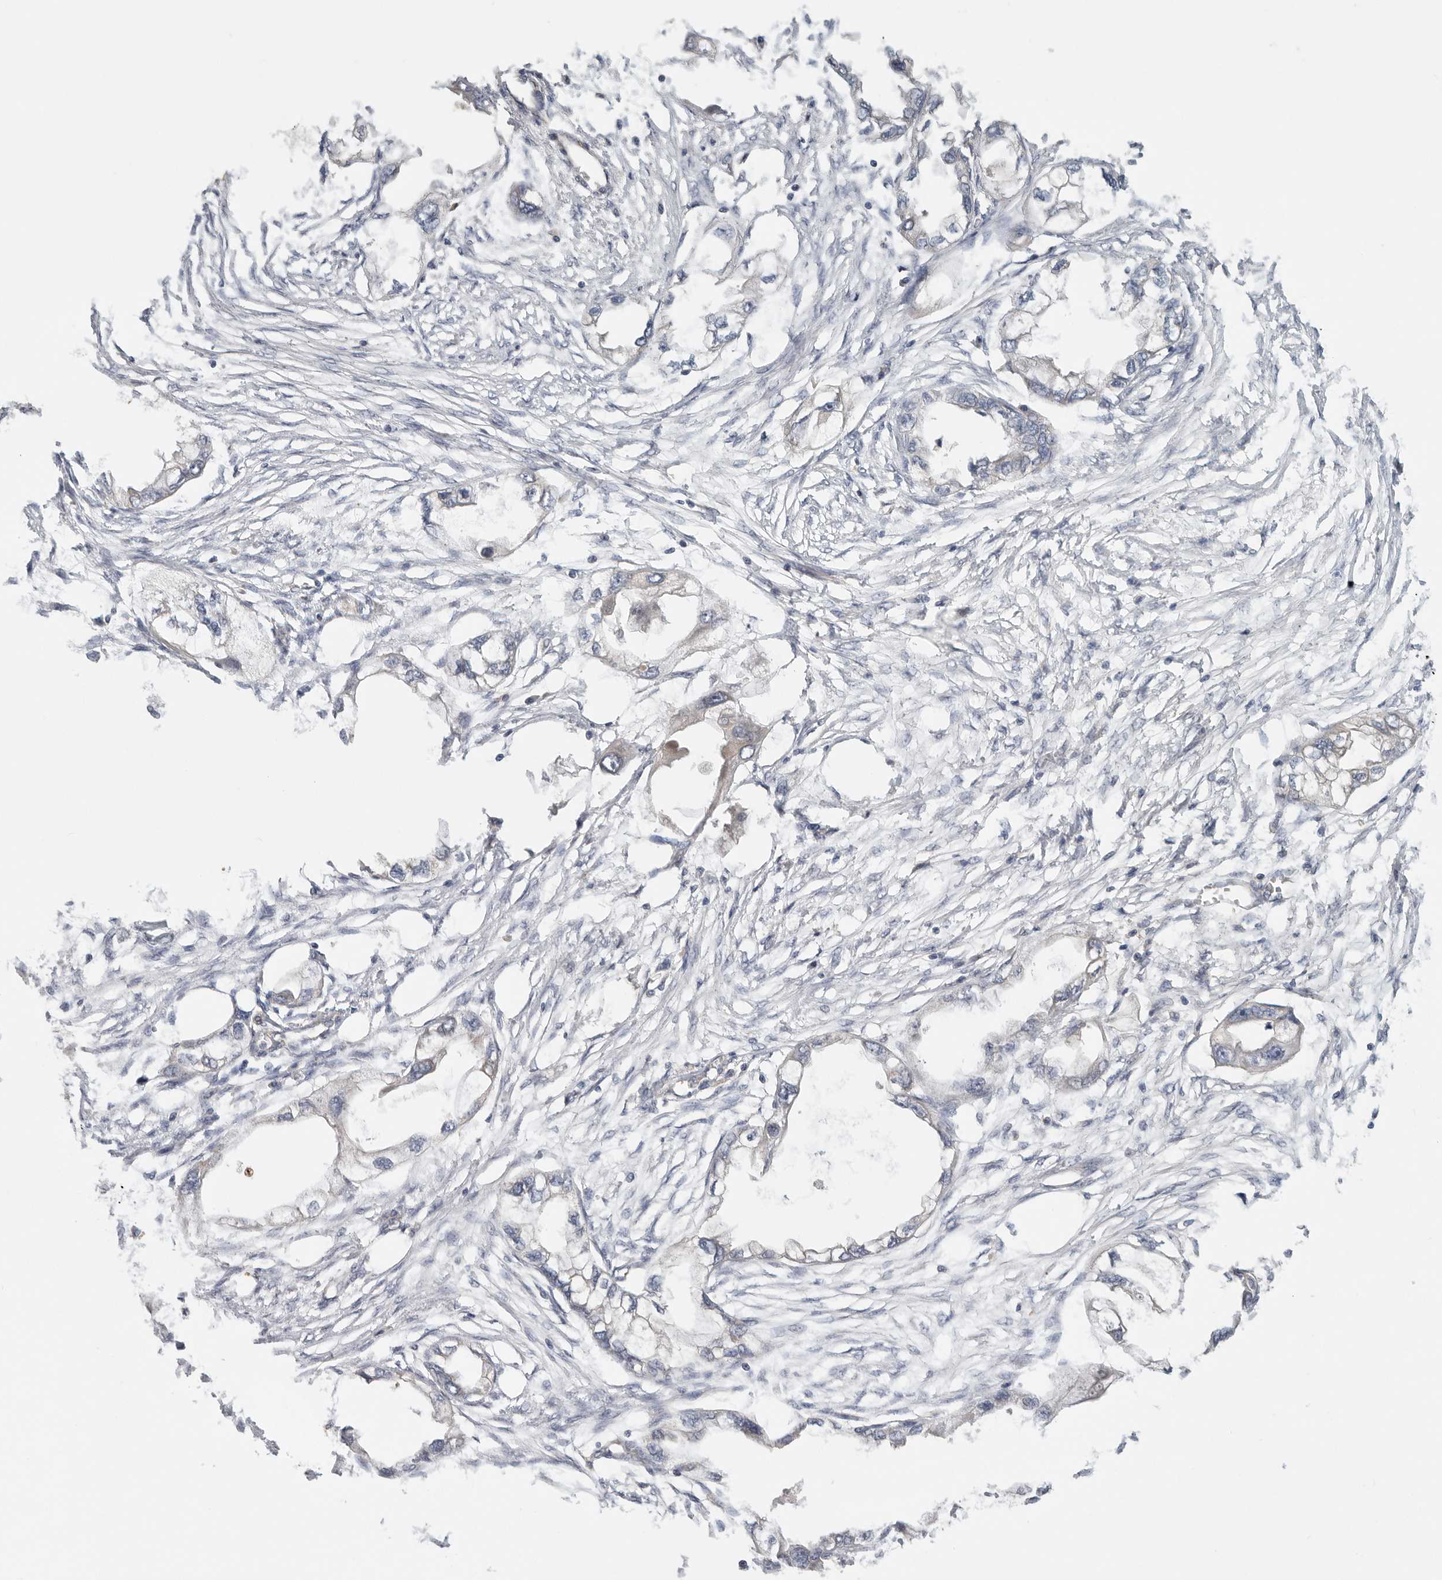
{"staining": {"intensity": "negative", "quantity": "none", "location": "none"}, "tissue": "endometrial cancer", "cell_type": "Tumor cells", "image_type": "cancer", "snomed": [{"axis": "morphology", "description": "Adenocarcinoma, NOS"}, {"axis": "morphology", "description": "Adenocarcinoma, metastatic, NOS"}, {"axis": "topography", "description": "Adipose tissue"}, {"axis": "topography", "description": "Endometrium"}], "caption": "Protein analysis of endometrial cancer exhibits no significant staining in tumor cells.", "gene": "BCAP29", "patient": {"sex": "female", "age": 67}}